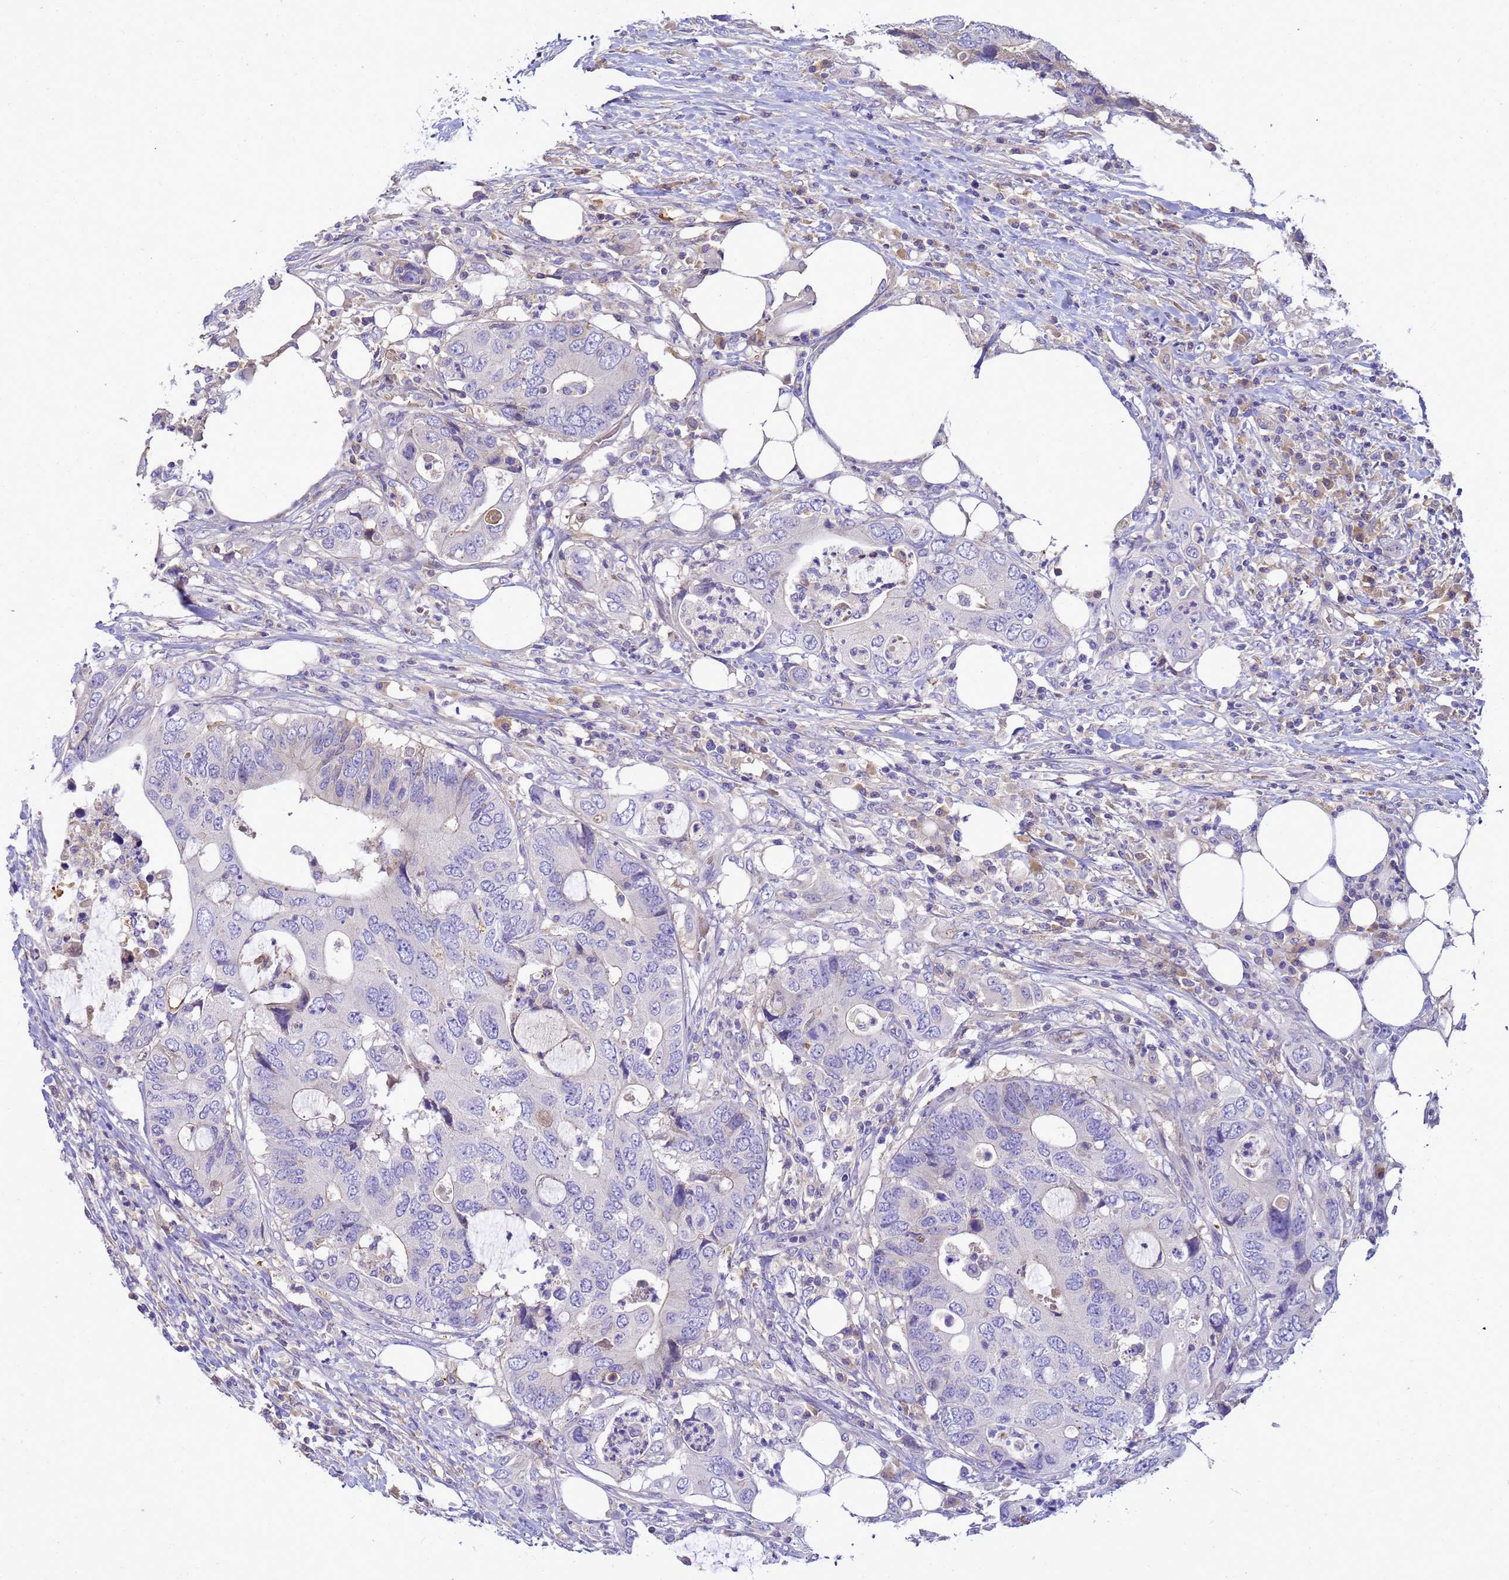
{"staining": {"intensity": "negative", "quantity": "none", "location": "none"}, "tissue": "colorectal cancer", "cell_type": "Tumor cells", "image_type": "cancer", "snomed": [{"axis": "morphology", "description": "Adenocarcinoma, NOS"}, {"axis": "topography", "description": "Colon"}], "caption": "This is an immunohistochemistry micrograph of human adenocarcinoma (colorectal). There is no expression in tumor cells.", "gene": "TBCD", "patient": {"sex": "male", "age": 71}}